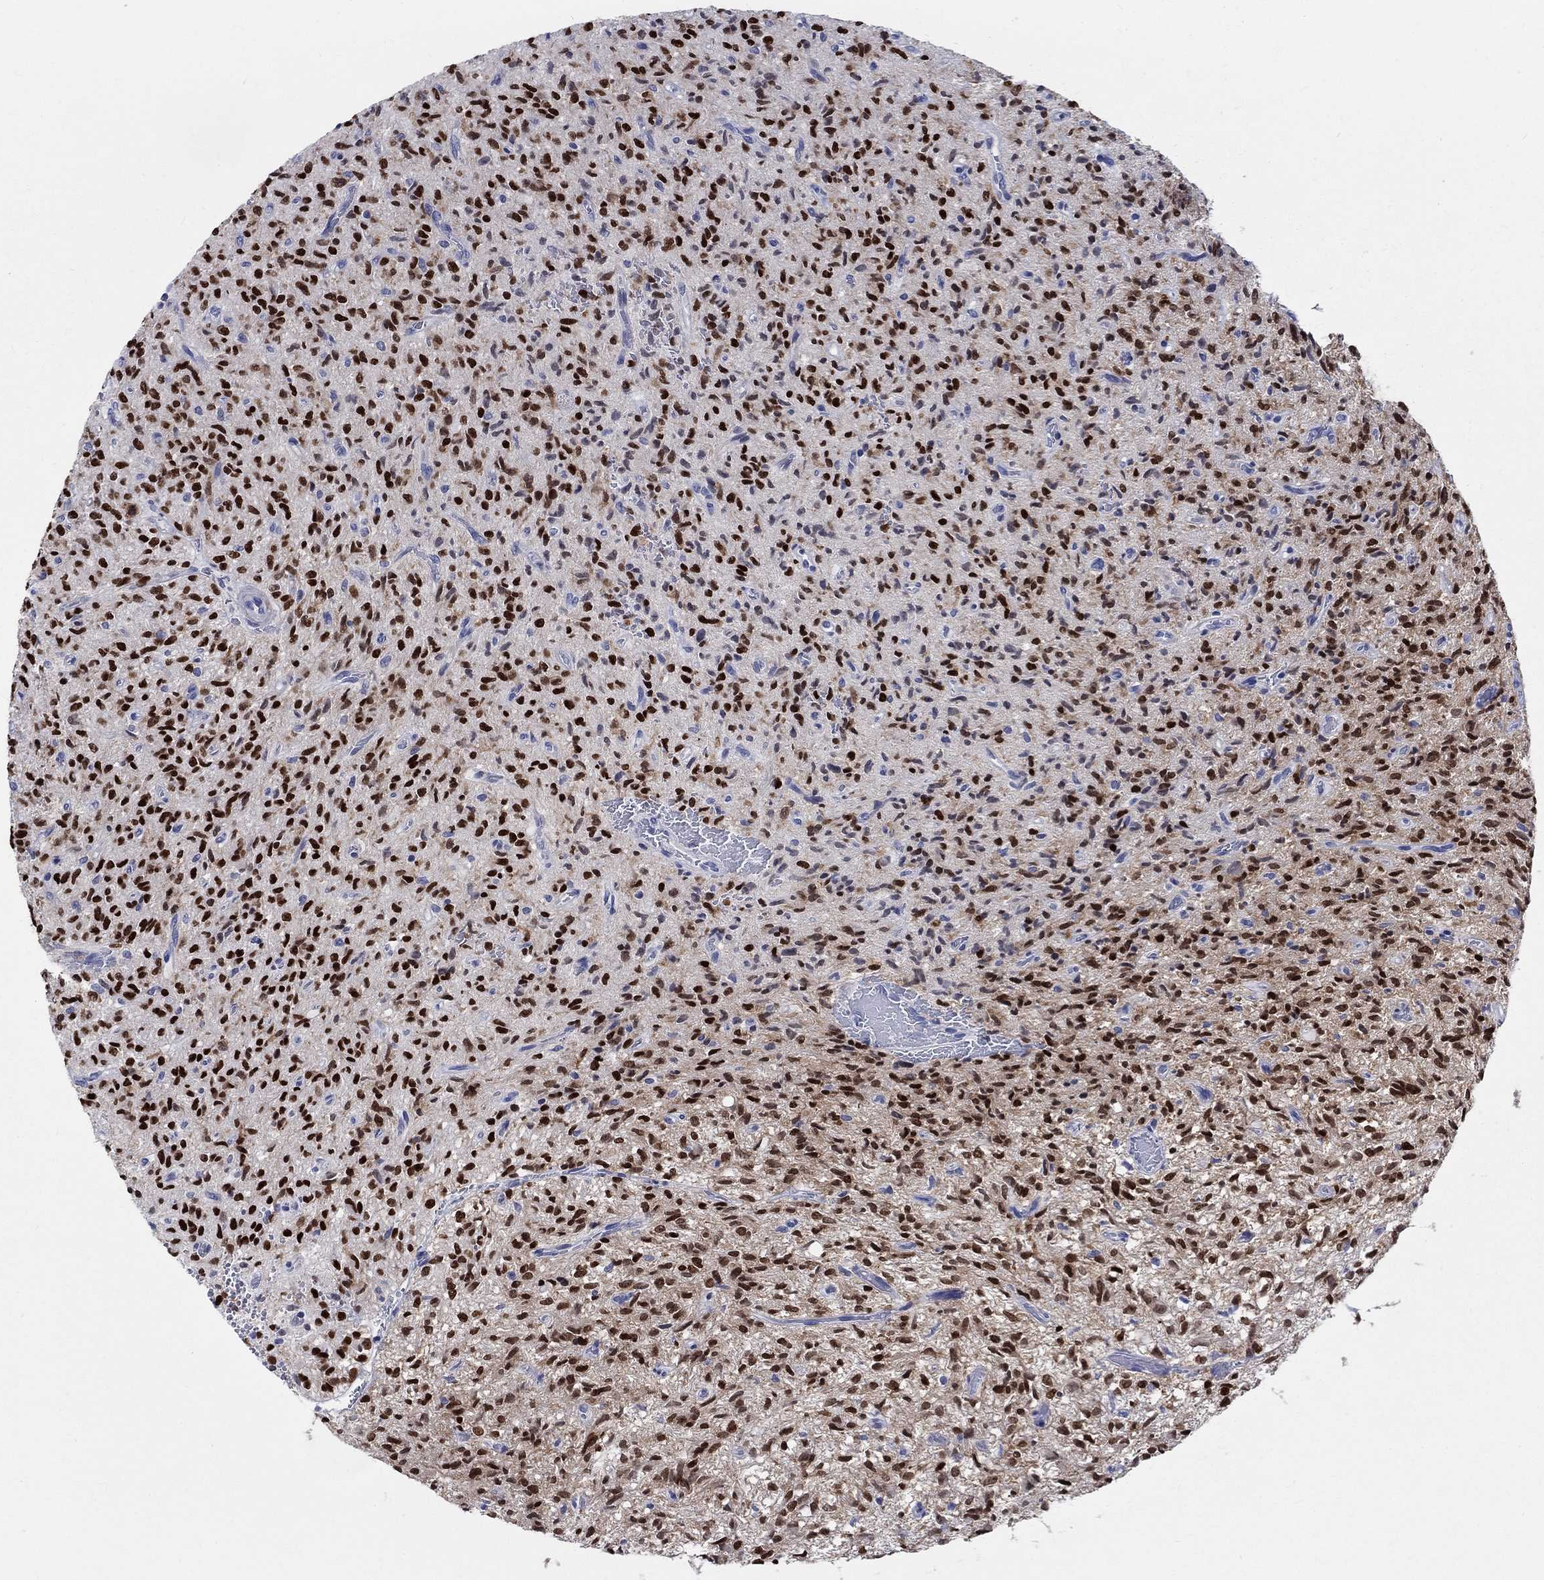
{"staining": {"intensity": "strong", "quantity": "25%-75%", "location": "nuclear"}, "tissue": "glioma", "cell_type": "Tumor cells", "image_type": "cancer", "snomed": [{"axis": "morphology", "description": "Glioma, malignant, High grade"}, {"axis": "topography", "description": "Brain"}], "caption": "Immunohistochemical staining of glioma shows high levels of strong nuclear protein positivity in approximately 25%-75% of tumor cells.", "gene": "SOX2", "patient": {"sex": "male", "age": 64}}